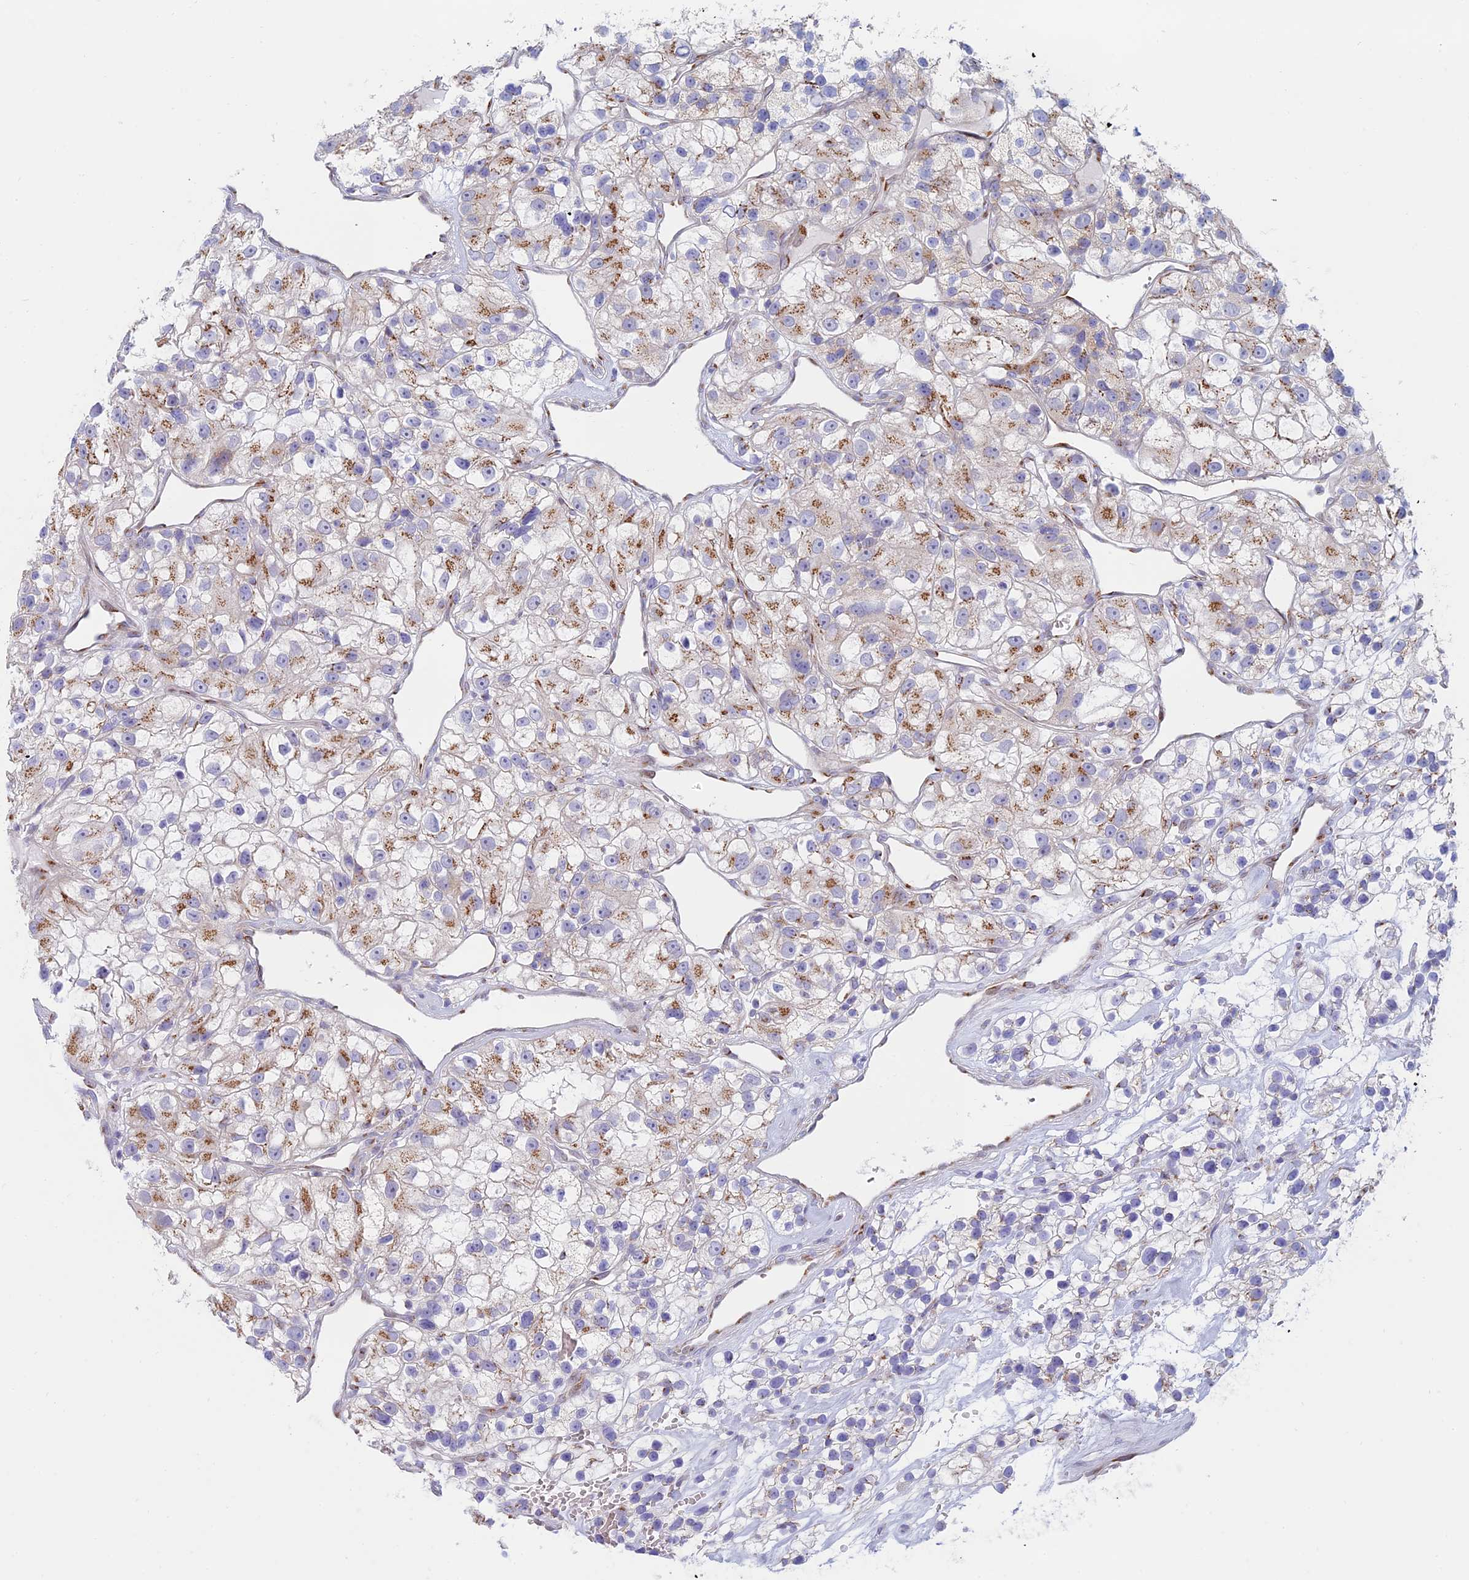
{"staining": {"intensity": "moderate", "quantity": "25%-75%", "location": "cytoplasmic/membranous"}, "tissue": "renal cancer", "cell_type": "Tumor cells", "image_type": "cancer", "snomed": [{"axis": "morphology", "description": "Adenocarcinoma, NOS"}, {"axis": "topography", "description": "Kidney"}], "caption": "The histopathology image exhibits immunohistochemical staining of renal cancer (adenocarcinoma). There is moderate cytoplasmic/membranous positivity is appreciated in approximately 25%-75% of tumor cells.", "gene": "HS2ST1", "patient": {"sex": "female", "age": 57}}